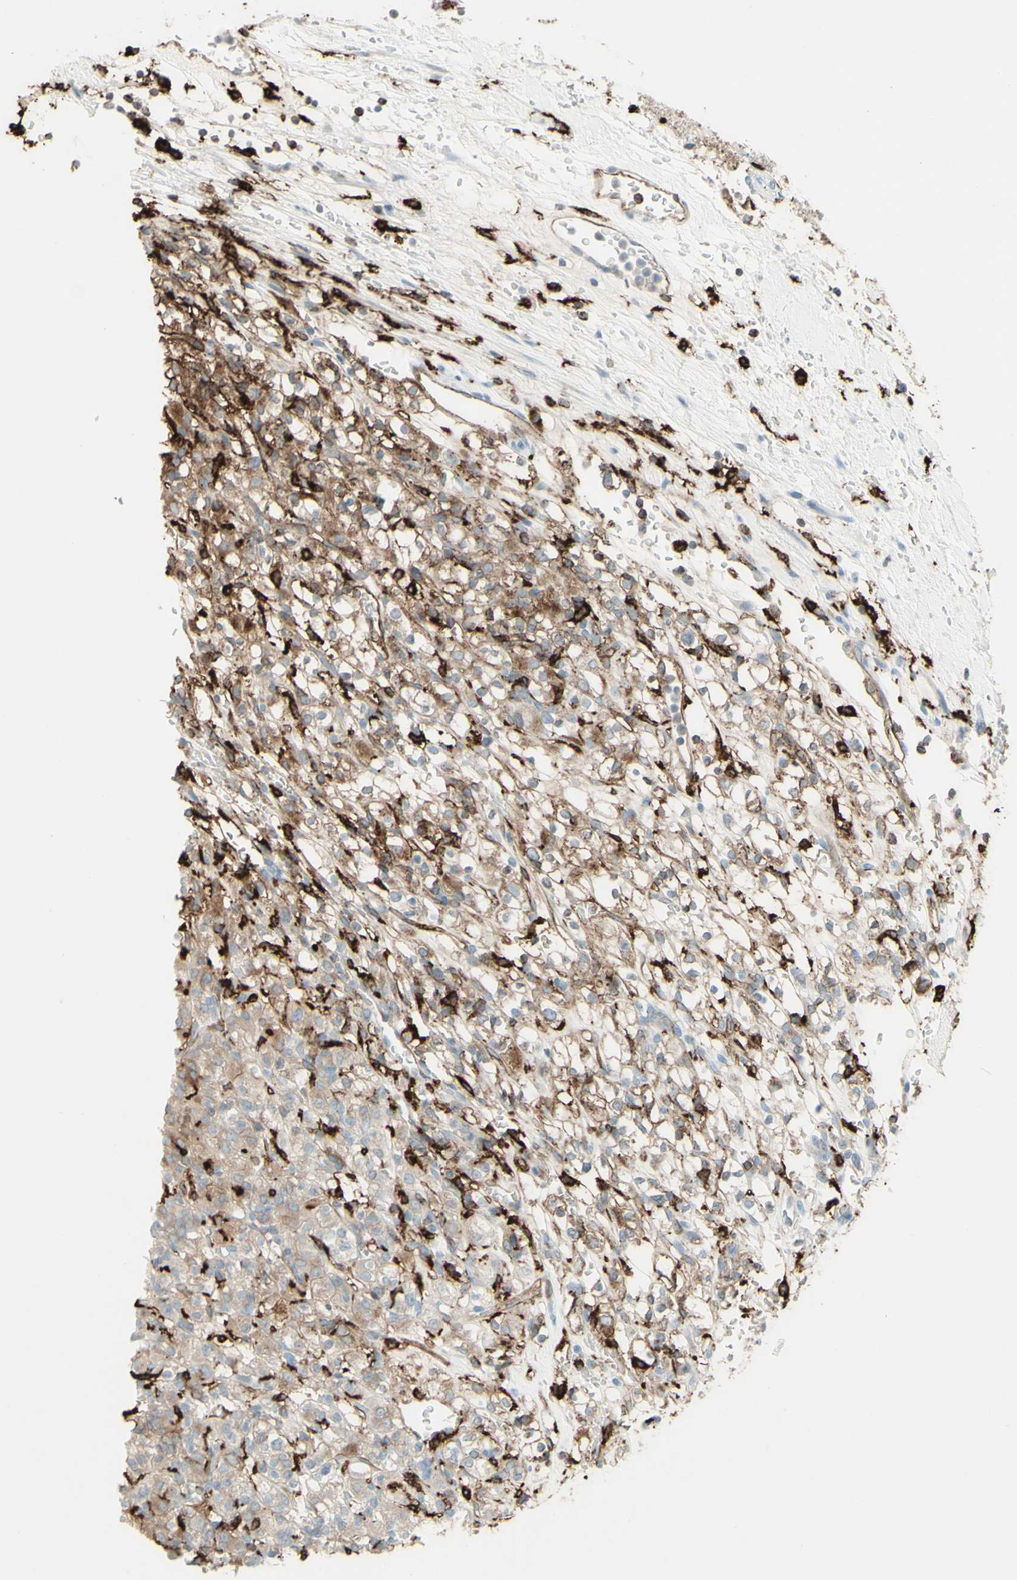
{"staining": {"intensity": "weak", "quantity": ">75%", "location": "cytoplasmic/membranous"}, "tissue": "renal cancer", "cell_type": "Tumor cells", "image_type": "cancer", "snomed": [{"axis": "morphology", "description": "Normal tissue, NOS"}, {"axis": "morphology", "description": "Adenocarcinoma, NOS"}, {"axis": "topography", "description": "Kidney"}], "caption": "Immunohistochemistry of renal cancer exhibits low levels of weak cytoplasmic/membranous staining in approximately >75% of tumor cells.", "gene": "HLA-DPB1", "patient": {"sex": "female", "age": 72}}